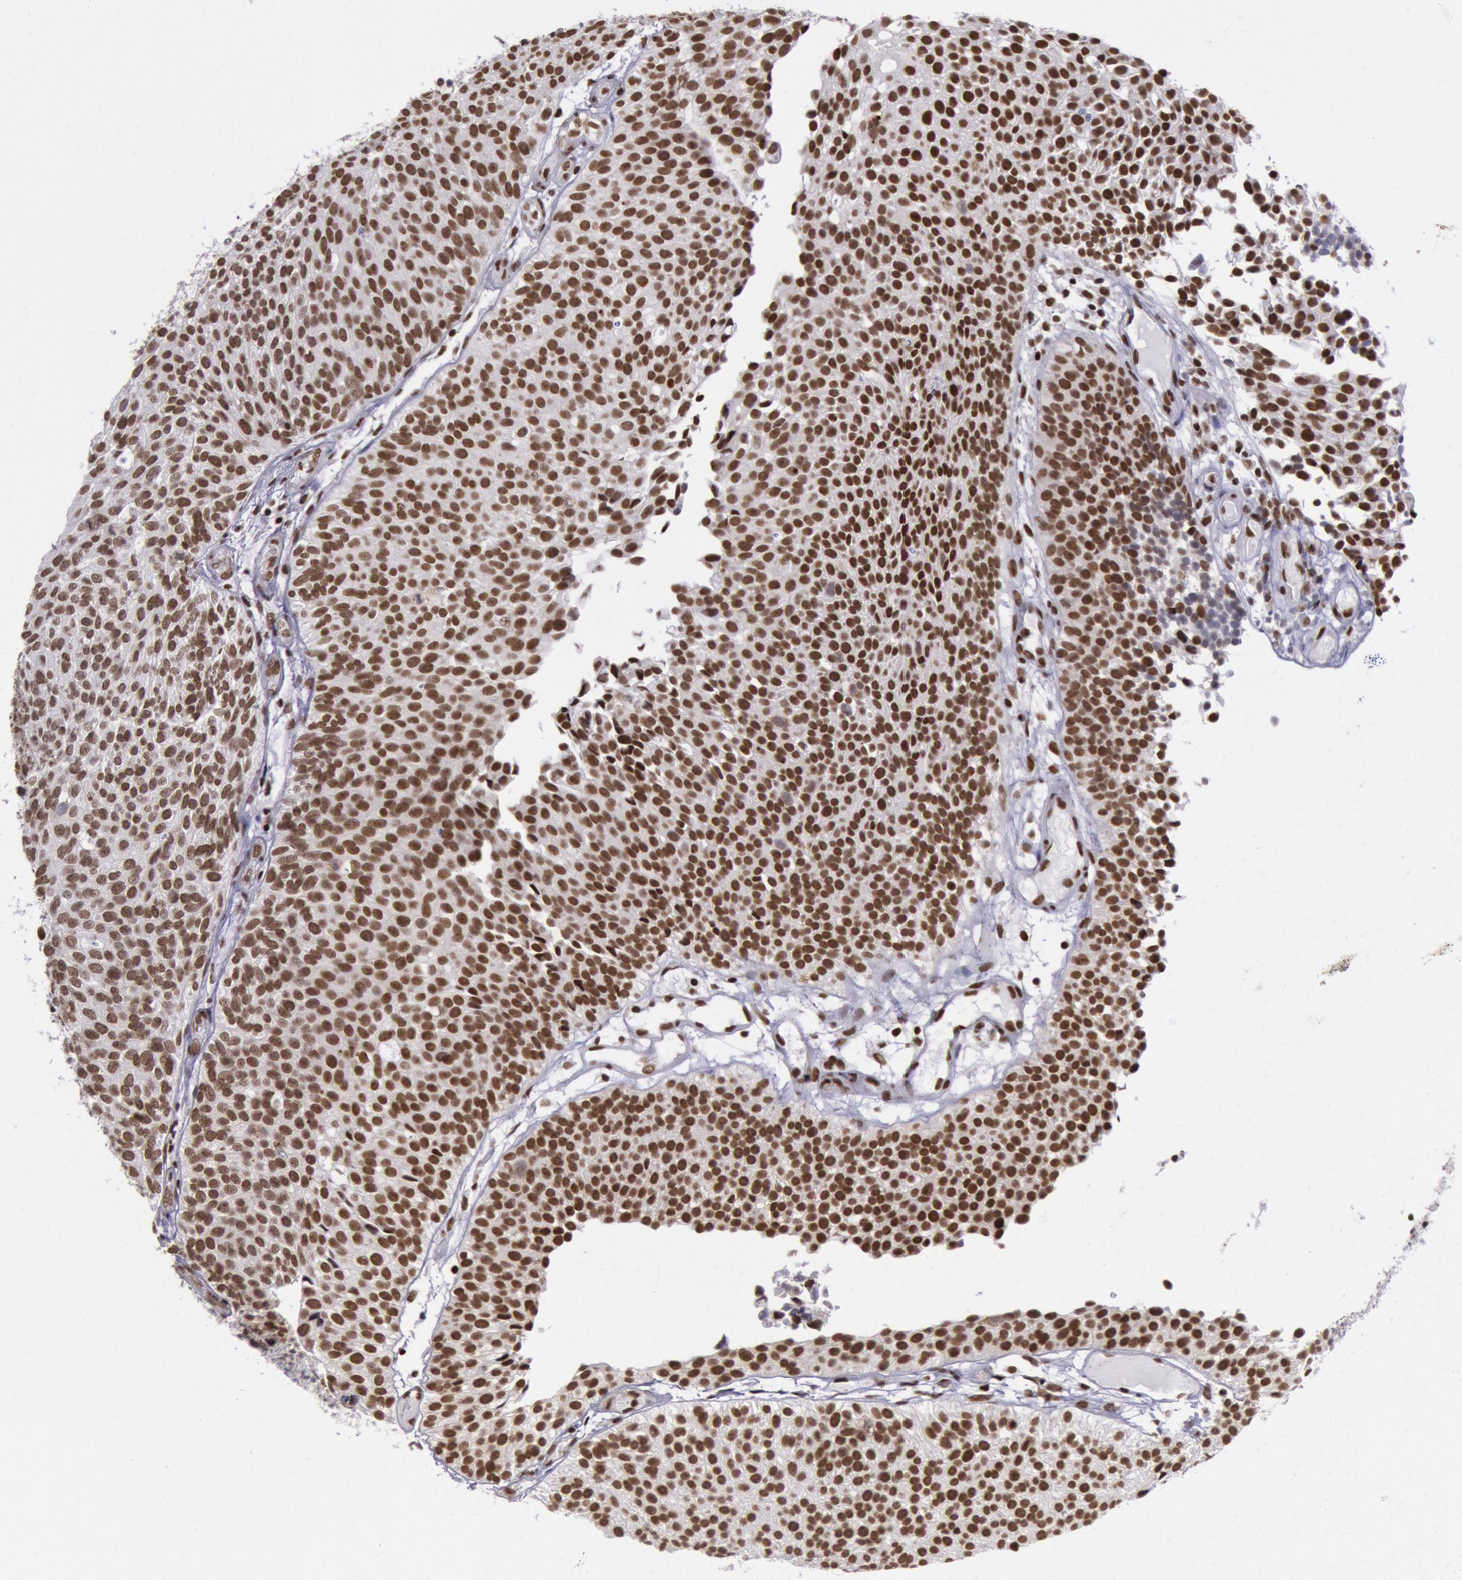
{"staining": {"intensity": "strong", "quantity": ">75%", "location": "nuclear"}, "tissue": "urothelial cancer", "cell_type": "Tumor cells", "image_type": "cancer", "snomed": [{"axis": "morphology", "description": "Urothelial carcinoma, Low grade"}, {"axis": "topography", "description": "Urinary bladder"}], "caption": "Human urothelial cancer stained with a brown dye displays strong nuclear positive expression in approximately >75% of tumor cells.", "gene": "NKAP", "patient": {"sex": "male", "age": 85}}